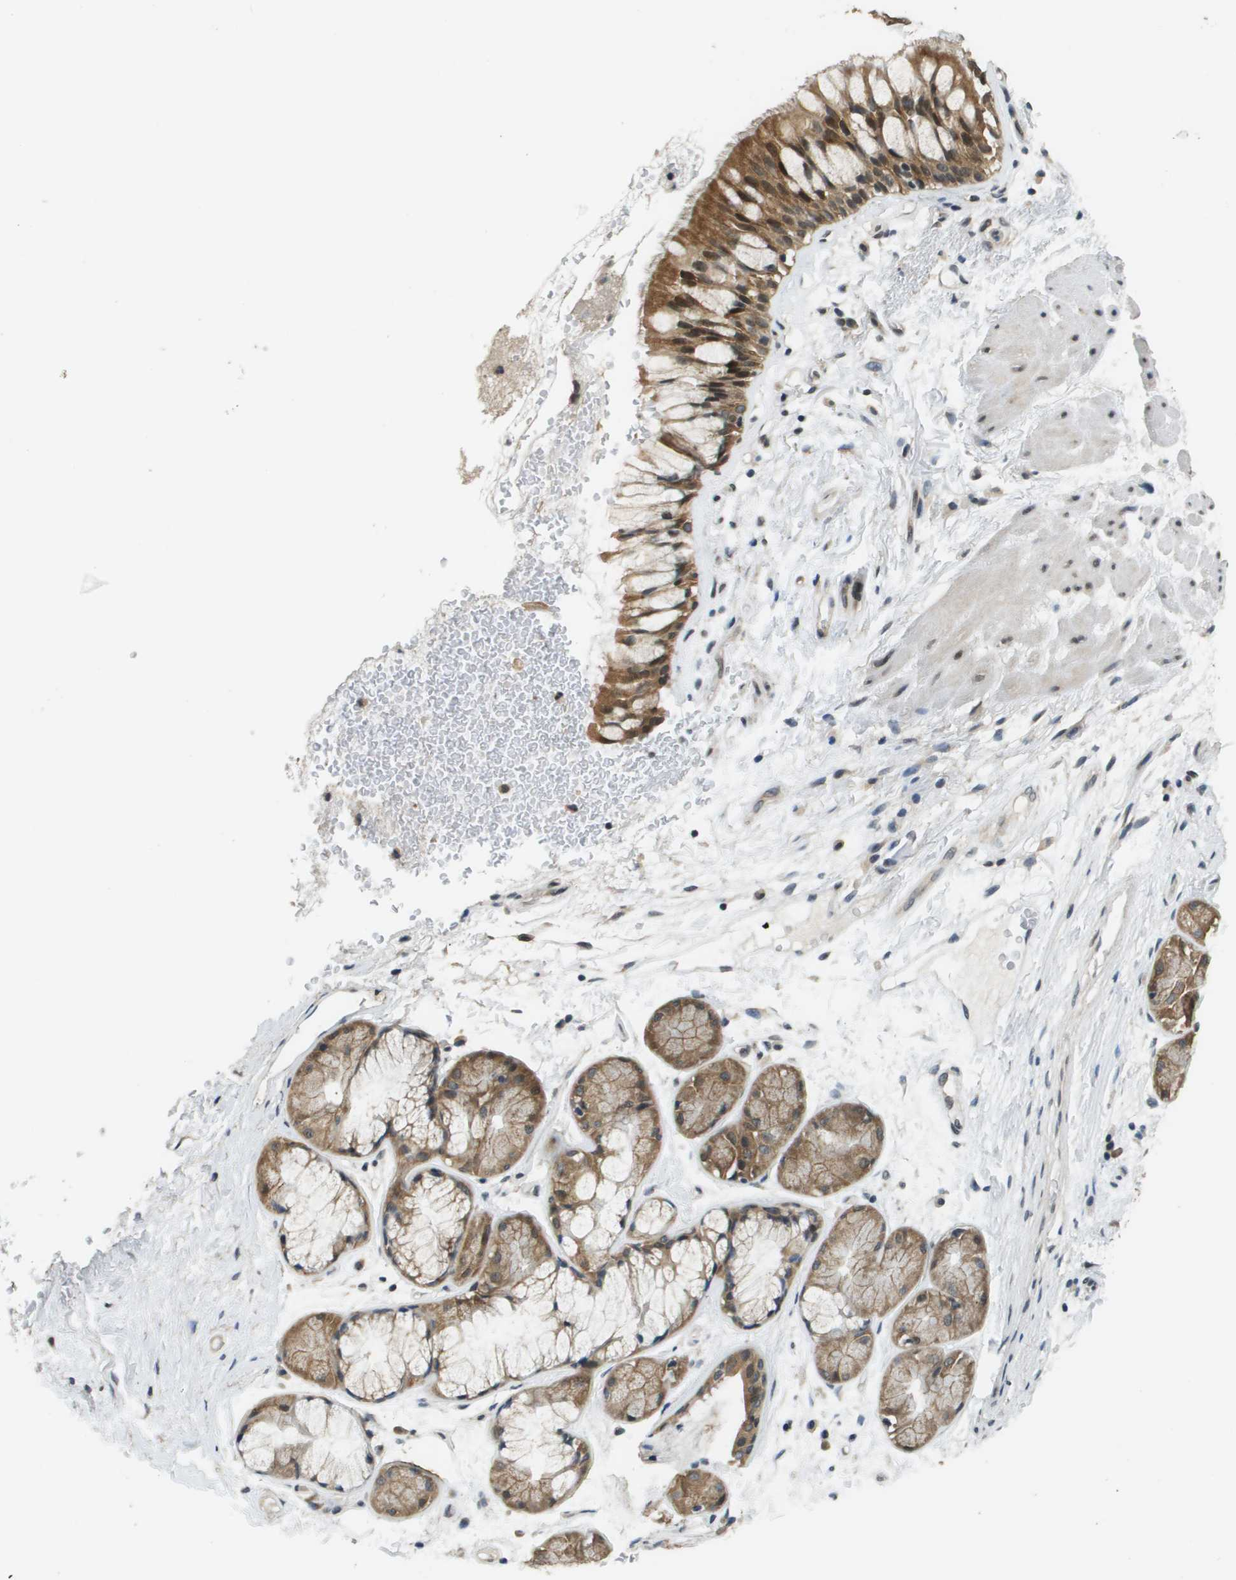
{"staining": {"intensity": "moderate", "quantity": ">75%", "location": "cytoplasmic/membranous,nuclear"}, "tissue": "bronchus", "cell_type": "Respiratory epithelial cells", "image_type": "normal", "snomed": [{"axis": "morphology", "description": "Normal tissue, NOS"}, {"axis": "topography", "description": "Bronchus"}], "caption": "Benign bronchus shows moderate cytoplasmic/membranous,nuclear expression in about >75% of respiratory epithelial cells (Brightfield microscopy of DAB IHC at high magnification)..", "gene": "FANCC", "patient": {"sex": "male", "age": 66}}